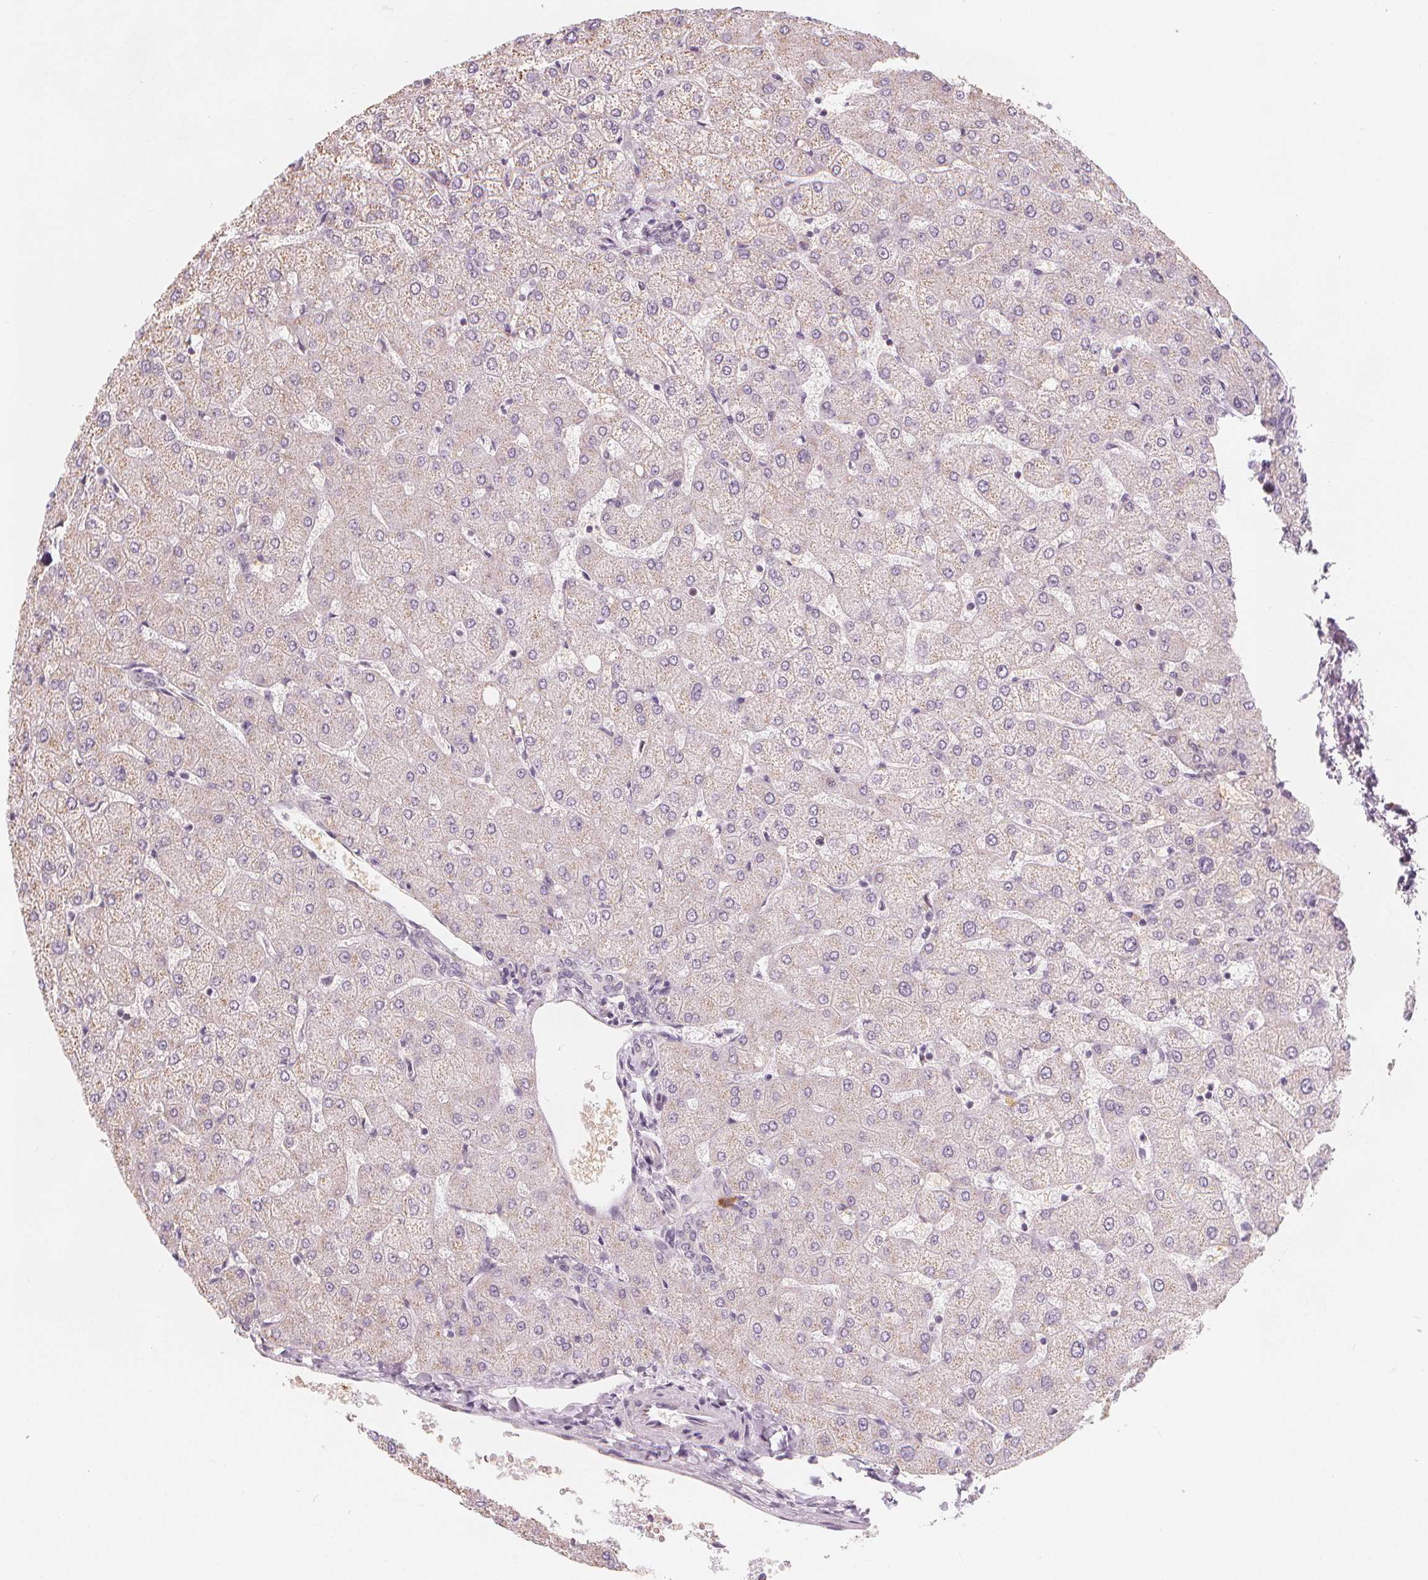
{"staining": {"intensity": "negative", "quantity": "none", "location": "none"}, "tissue": "liver", "cell_type": "Cholangiocytes", "image_type": "normal", "snomed": [{"axis": "morphology", "description": "Normal tissue, NOS"}, {"axis": "topography", "description": "Liver"}], "caption": "This is a histopathology image of immunohistochemistry staining of unremarkable liver, which shows no expression in cholangiocytes.", "gene": "TIPIN", "patient": {"sex": "female", "age": 54}}